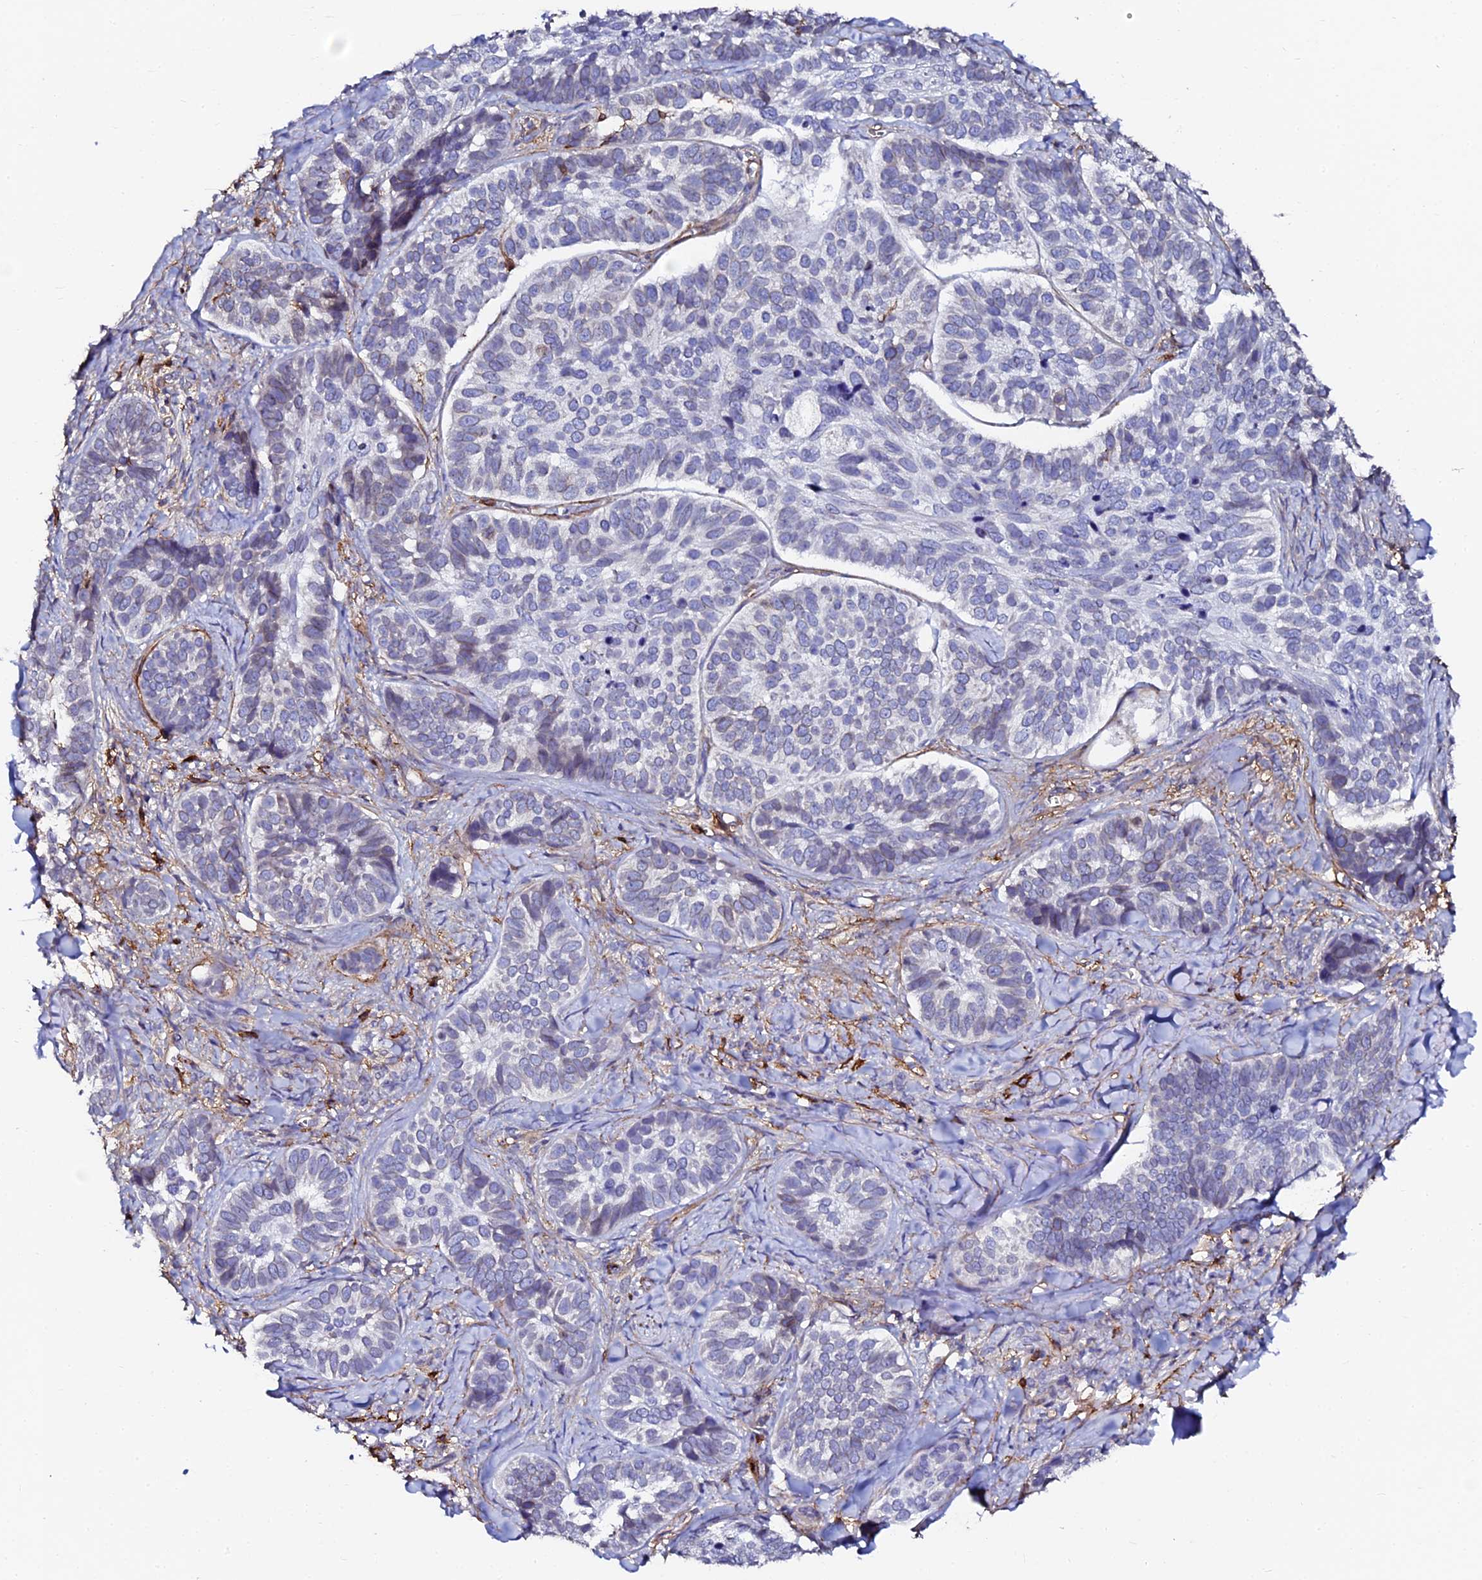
{"staining": {"intensity": "negative", "quantity": "none", "location": "none"}, "tissue": "skin cancer", "cell_type": "Tumor cells", "image_type": "cancer", "snomed": [{"axis": "morphology", "description": "Basal cell carcinoma"}, {"axis": "topography", "description": "Skin"}], "caption": "Immunohistochemistry of basal cell carcinoma (skin) shows no staining in tumor cells. Brightfield microscopy of IHC stained with DAB (brown) and hematoxylin (blue), captured at high magnification.", "gene": "AAAS", "patient": {"sex": "male", "age": 62}}